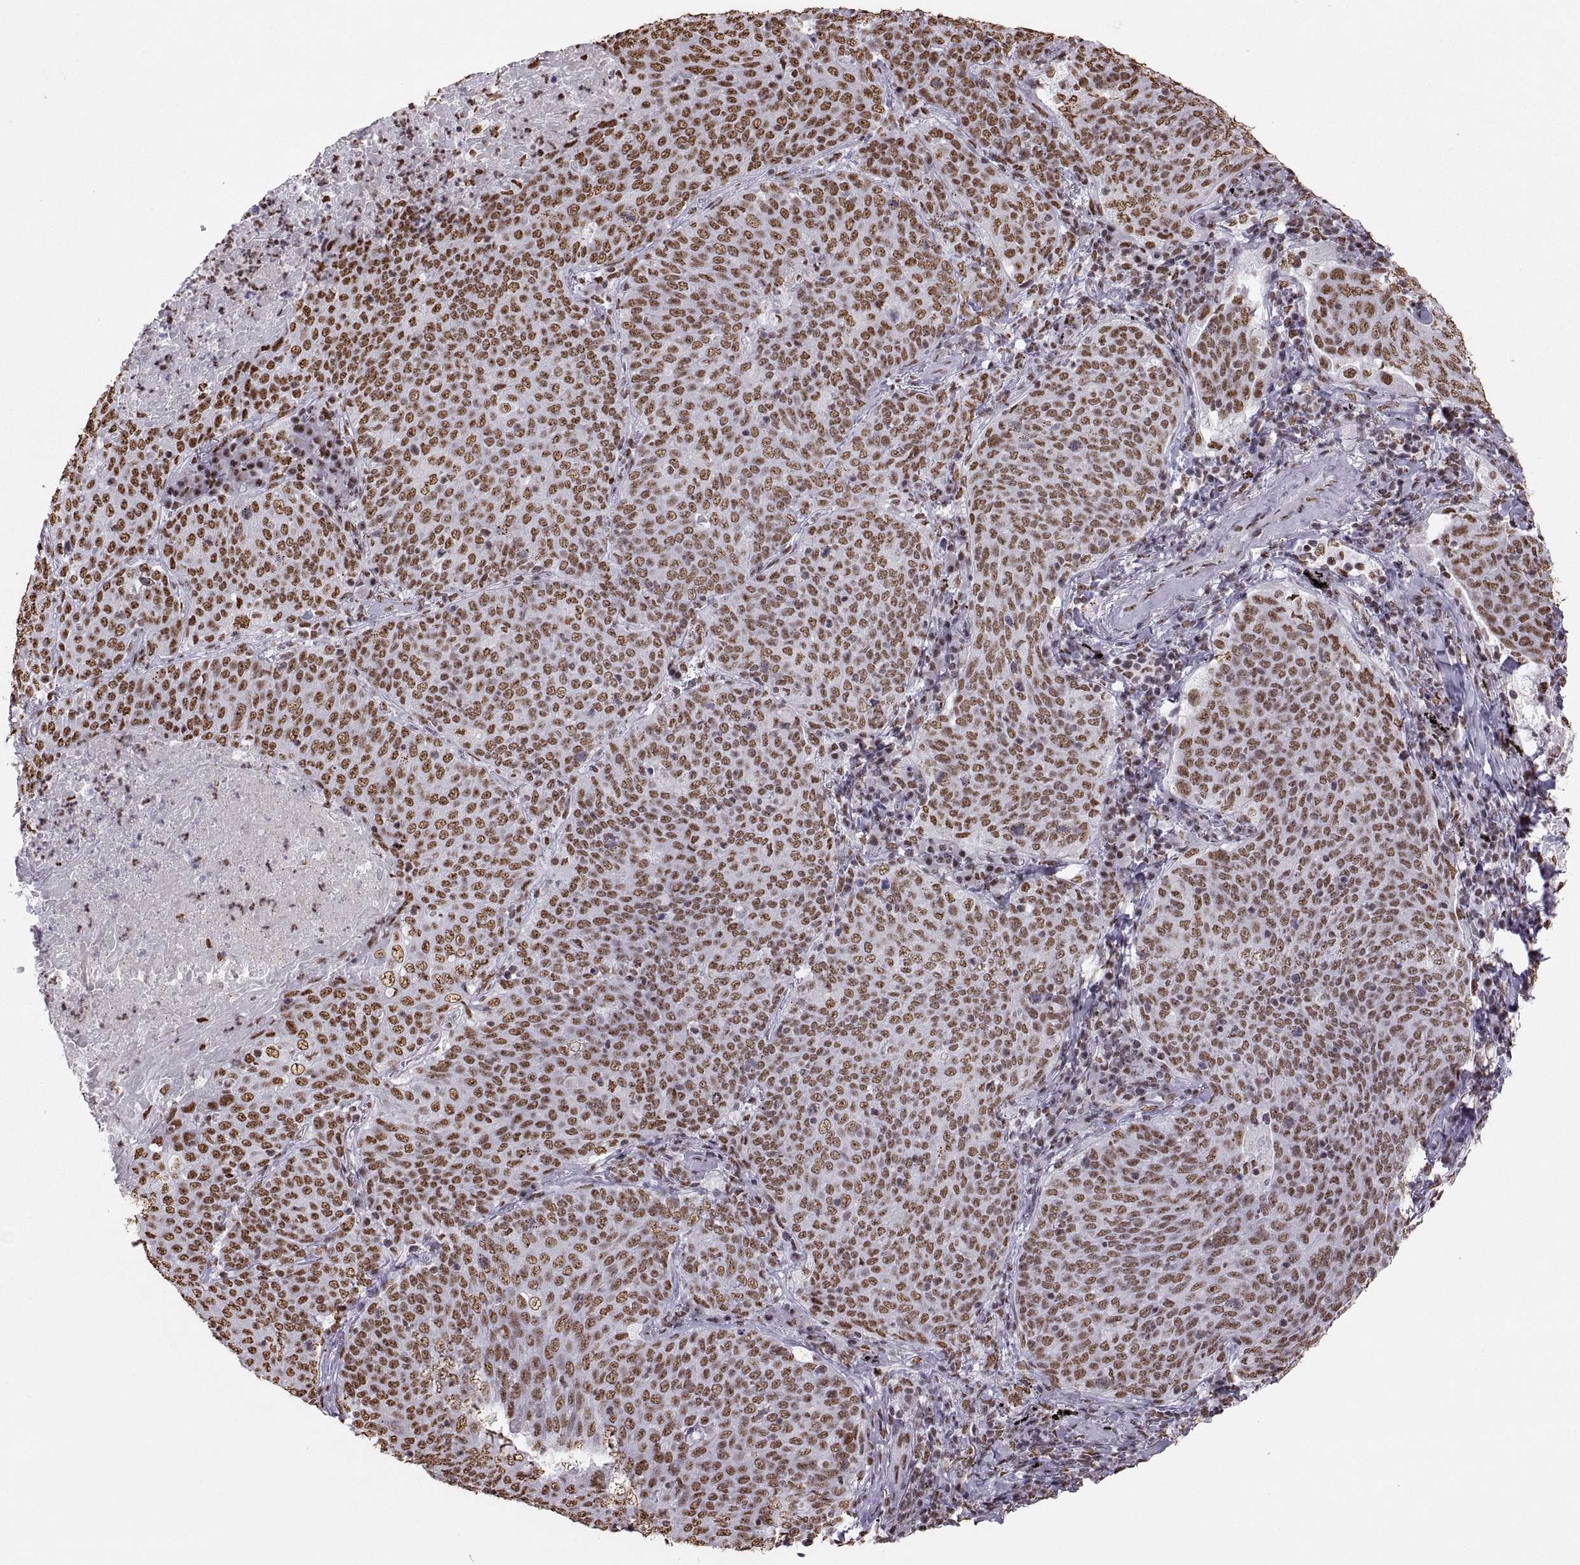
{"staining": {"intensity": "moderate", "quantity": ">75%", "location": "nuclear"}, "tissue": "lung cancer", "cell_type": "Tumor cells", "image_type": "cancer", "snomed": [{"axis": "morphology", "description": "Squamous cell carcinoma, NOS"}, {"axis": "topography", "description": "Lung"}], "caption": "Immunohistochemistry (IHC) staining of lung cancer, which exhibits medium levels of moderate nuclear positivity in about >75% of tumor cells indicating moderate nuclear protein positivity. The staining was performed using DAB (brown) for protein detection and nuclei were counterstained in hematoxylin (blue).", "gene": "SNAI1", "patient": {"sex": "male", "age": 82}}